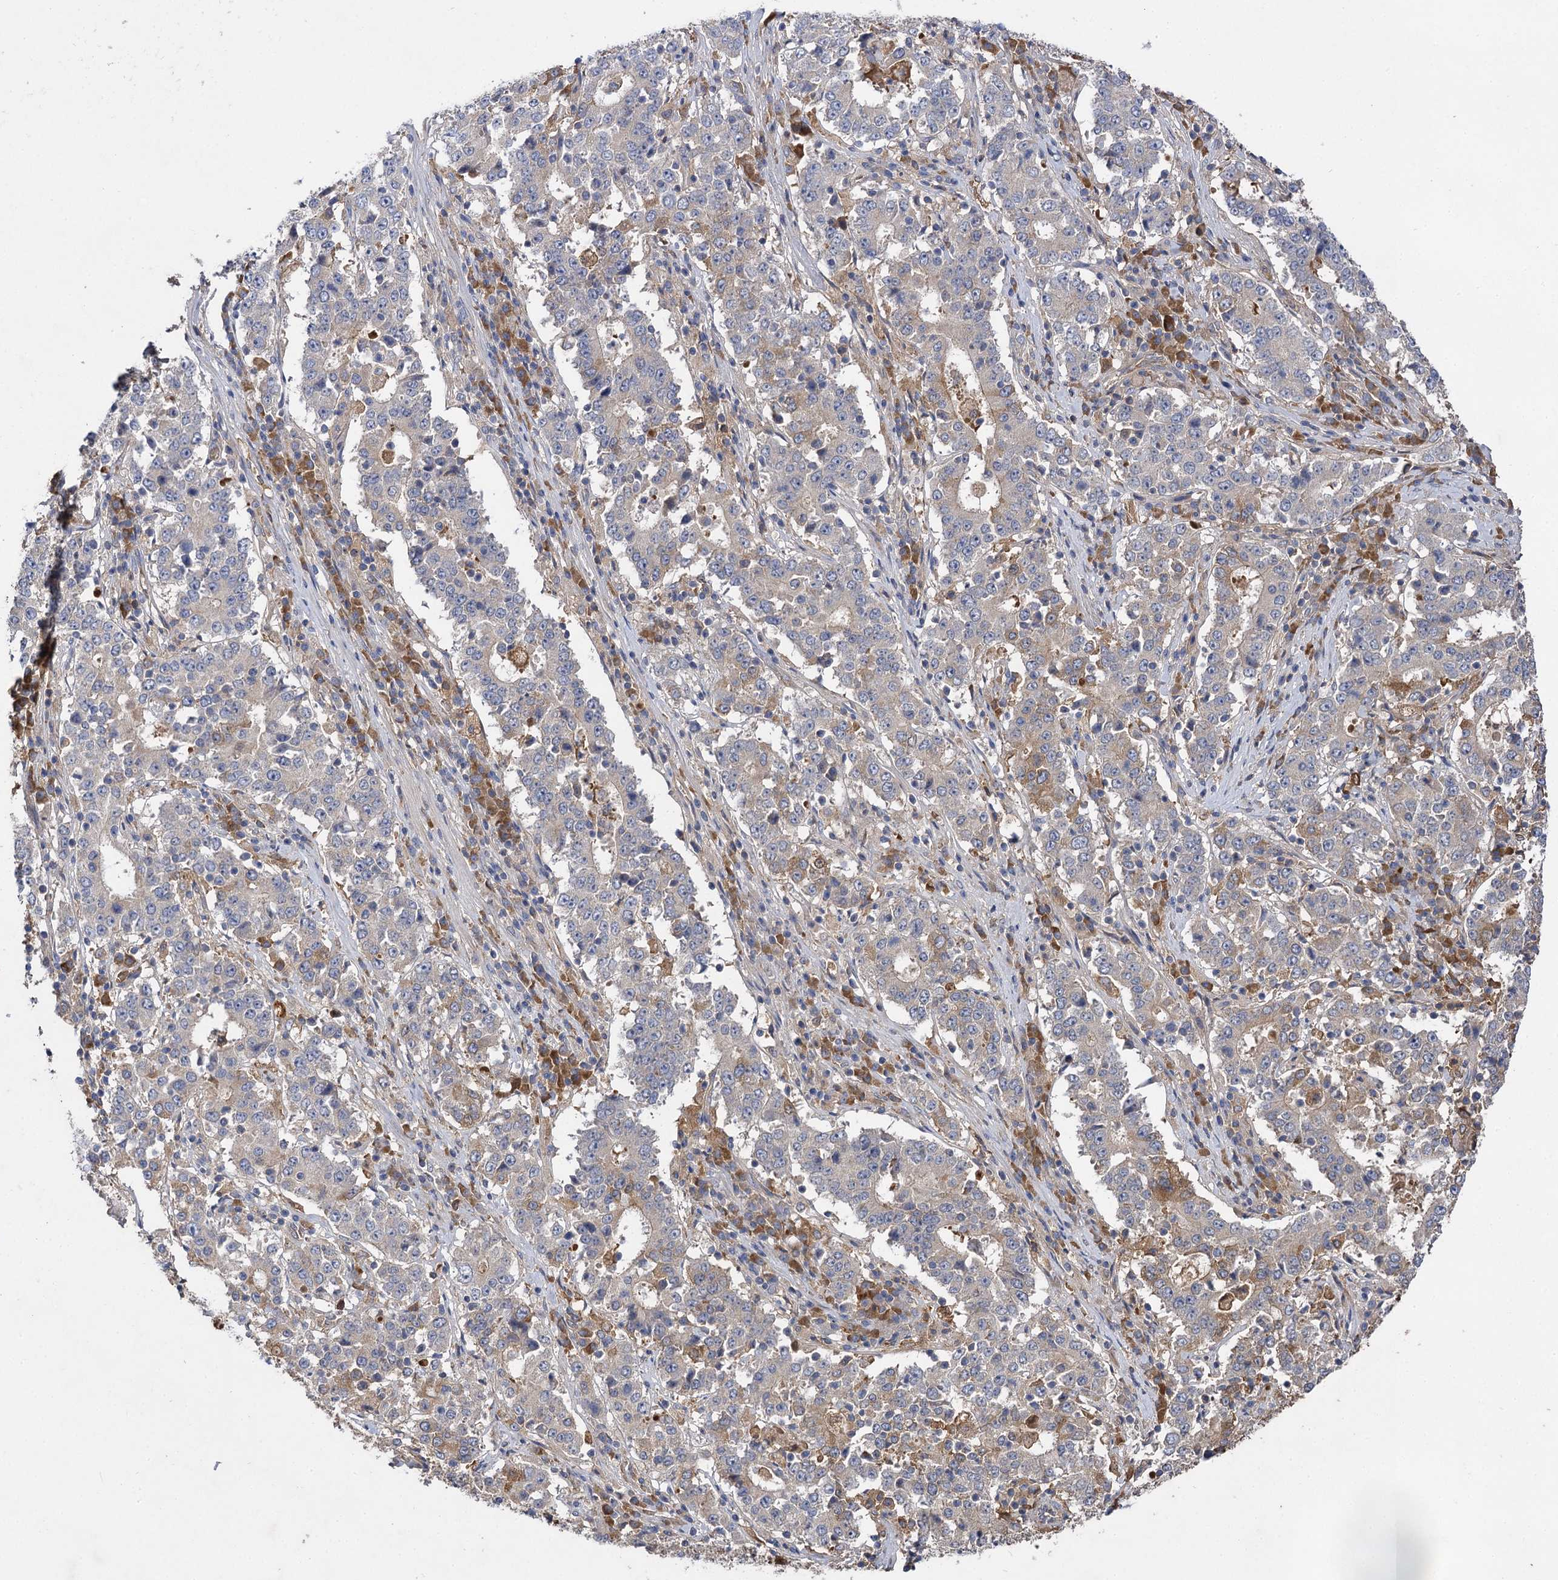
{"staining": {"intensity": "weak", "quantity": "<25%", "location": "cytoplasmic/membranous"}, "tissue": "stomach cancer", "cell_type": "Tumor cells", "image_type": "cancer", "snomed": [{"axis": "morphology", "description": "Adenocarcinoma, NOS"}, {"axis": "topography", "description": "Stomach"}], "caption": "There is no significant positivity in tumor cells of stomach cancer.", "gene": "USP50", "patient": {"sex": "male", "age": 59}}